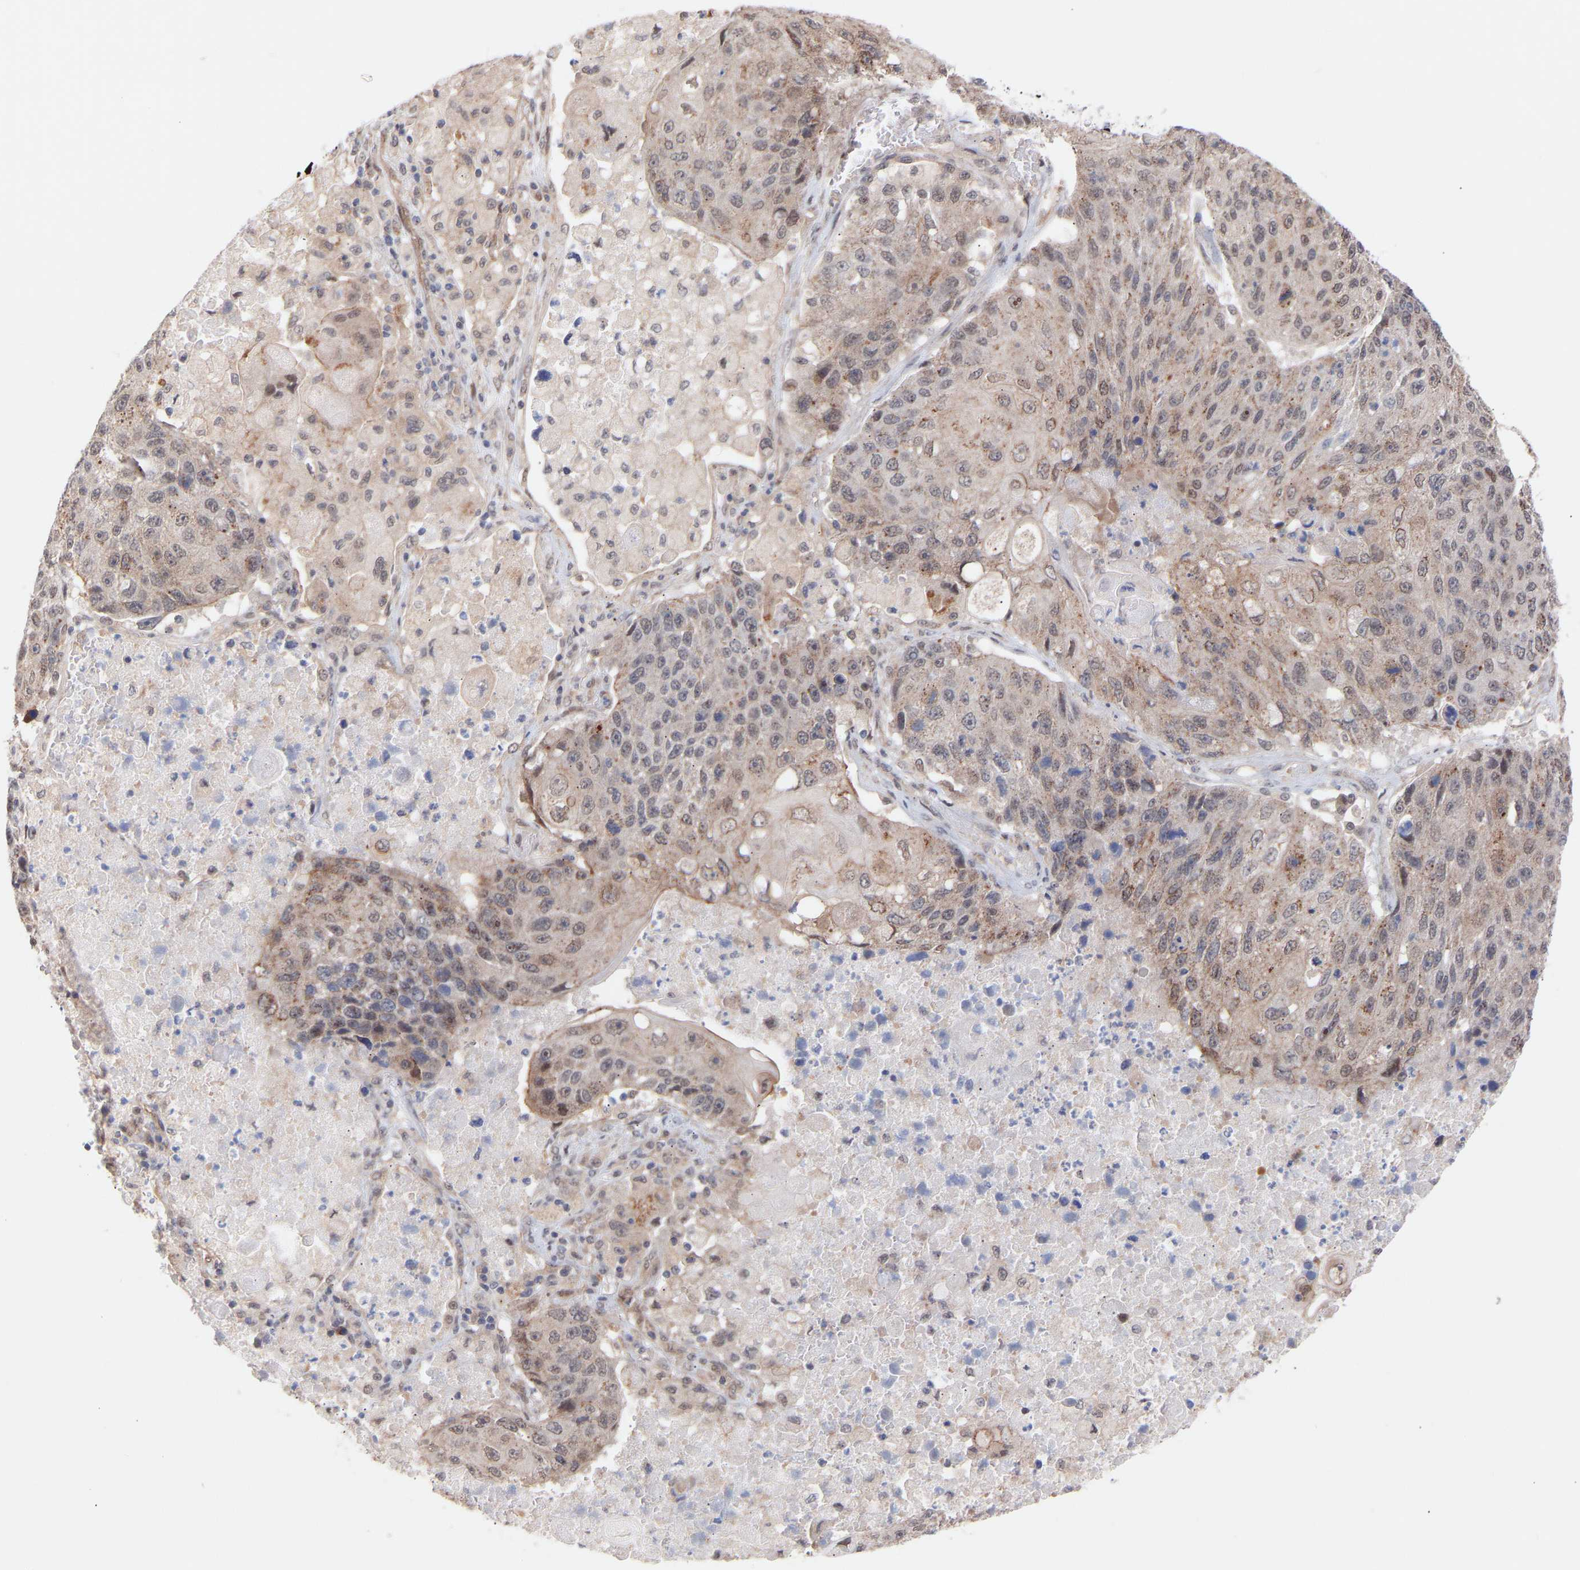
{"staining": {"intensity": "weak", "quantity": "25%-75%", "location": "cytoplasmic/membranous,nuclear"}, "tissue": "lung cancer", "cell_type": "Tumor cells", "image_type": "cancer", "snomed": [{"axis": "morphology", "description": "Squamous cell carcinoma, NOS"}, {"axis": "topography", "description": "Lung"}], "caption": "This image exhibits lung squamous cell carcinoma stained with immunohistochemistry to label a protein in brown. The cytoplasmic/membranous and nuclear of tumor cells show weak positivity for the protein. Nuclei are counter-stained blue.", "gene": "PDLIM5", "patient": {"sex": "male", "age": 61}}